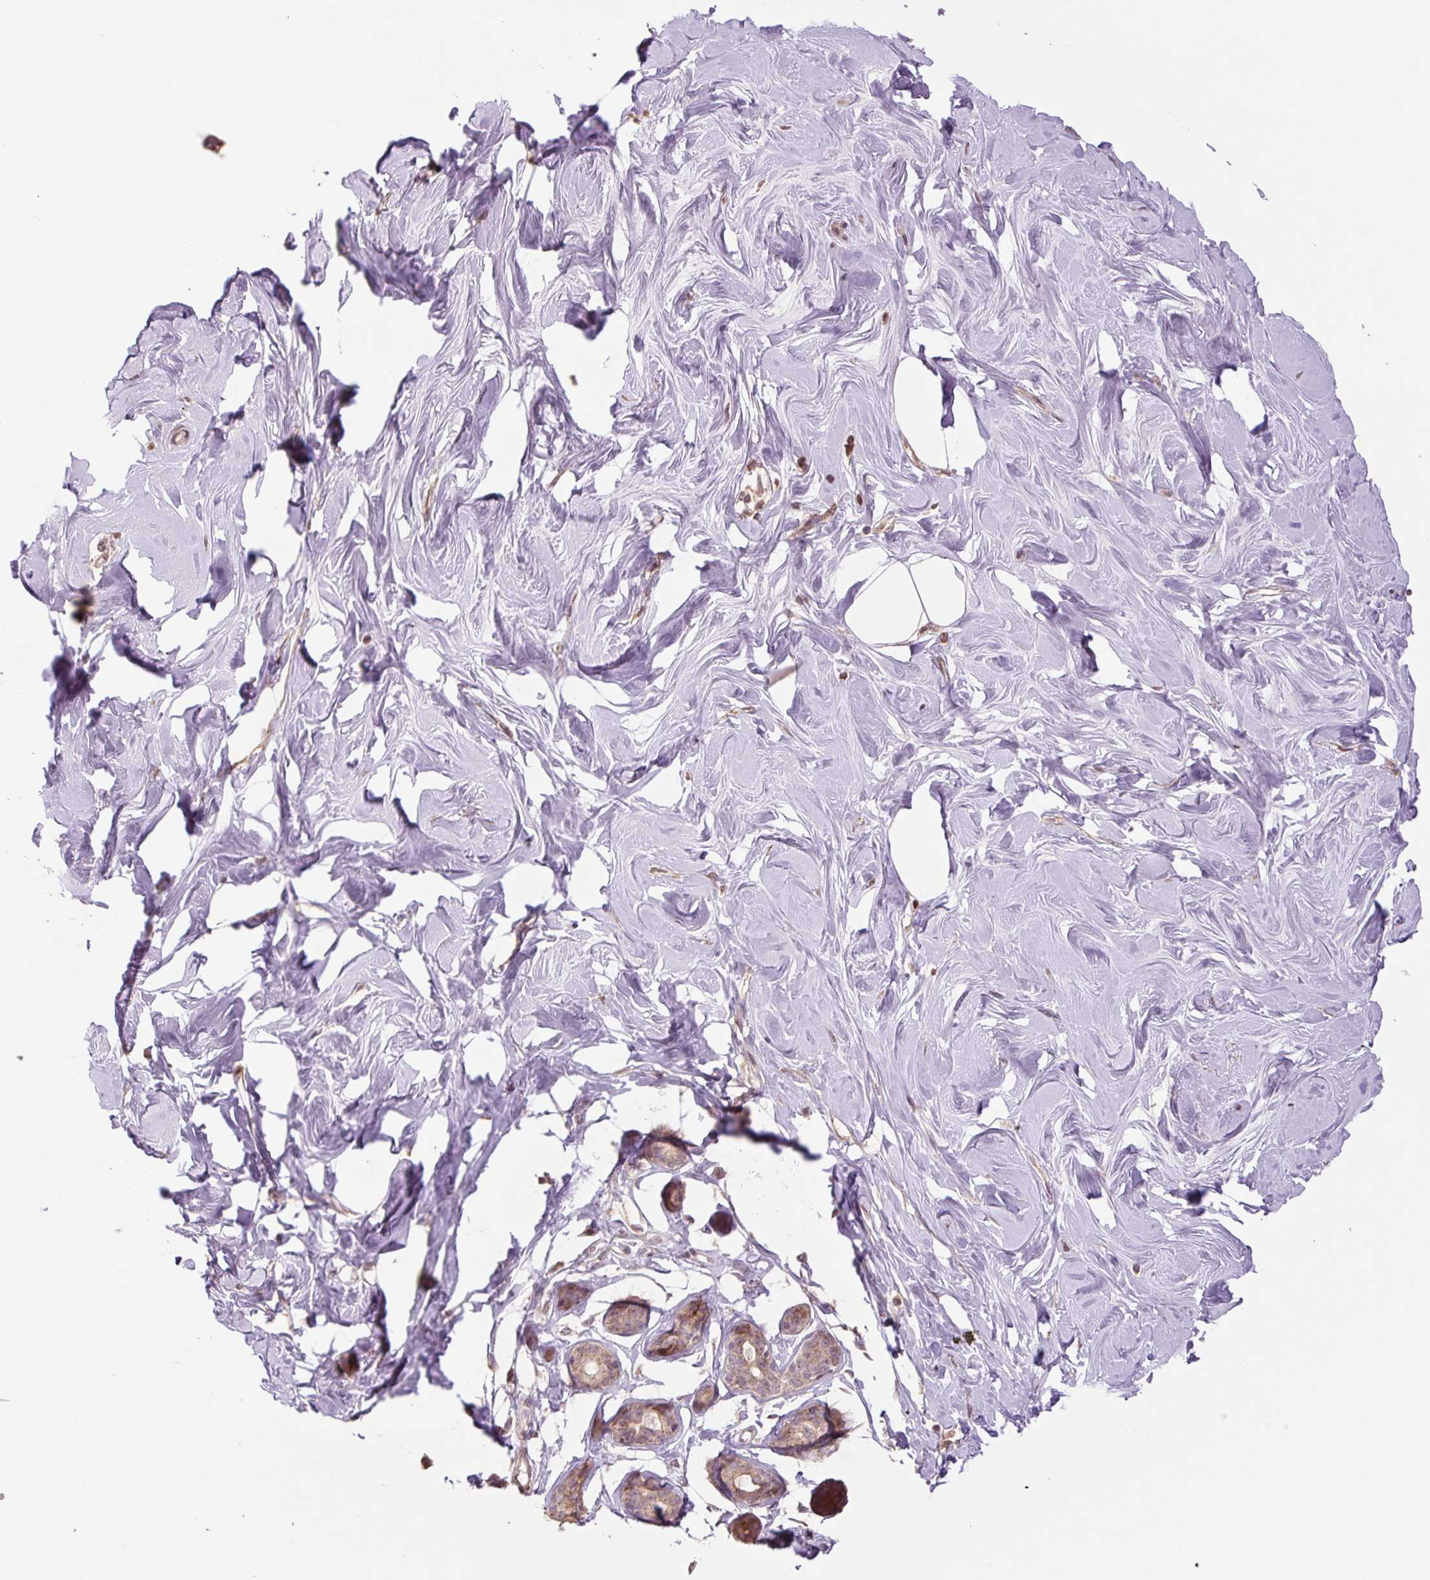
{"staining": {"intensity": "weak", "quantity": ">75%", "location": "cytoplasmic/membranous"}, "tissue": "breast", "cell_type": "Glandular cells", "image_type": "normal", "snomed": [{"axis": "morphology", "description": "Normal tissue, NOS"}, {"axis": "topography", "description": "Breast"}], "caption": "IHC (DAB (3,3'-diaminobenzidine)) staining of normal human breast displays weak cytoplasmic/membranous protein staining in approximately >75% of glandular cells. (IHC, brightfield microscopy, high magnification).", "gene": "TMEM160", "patient": {"sex": "female", "age": 27}}